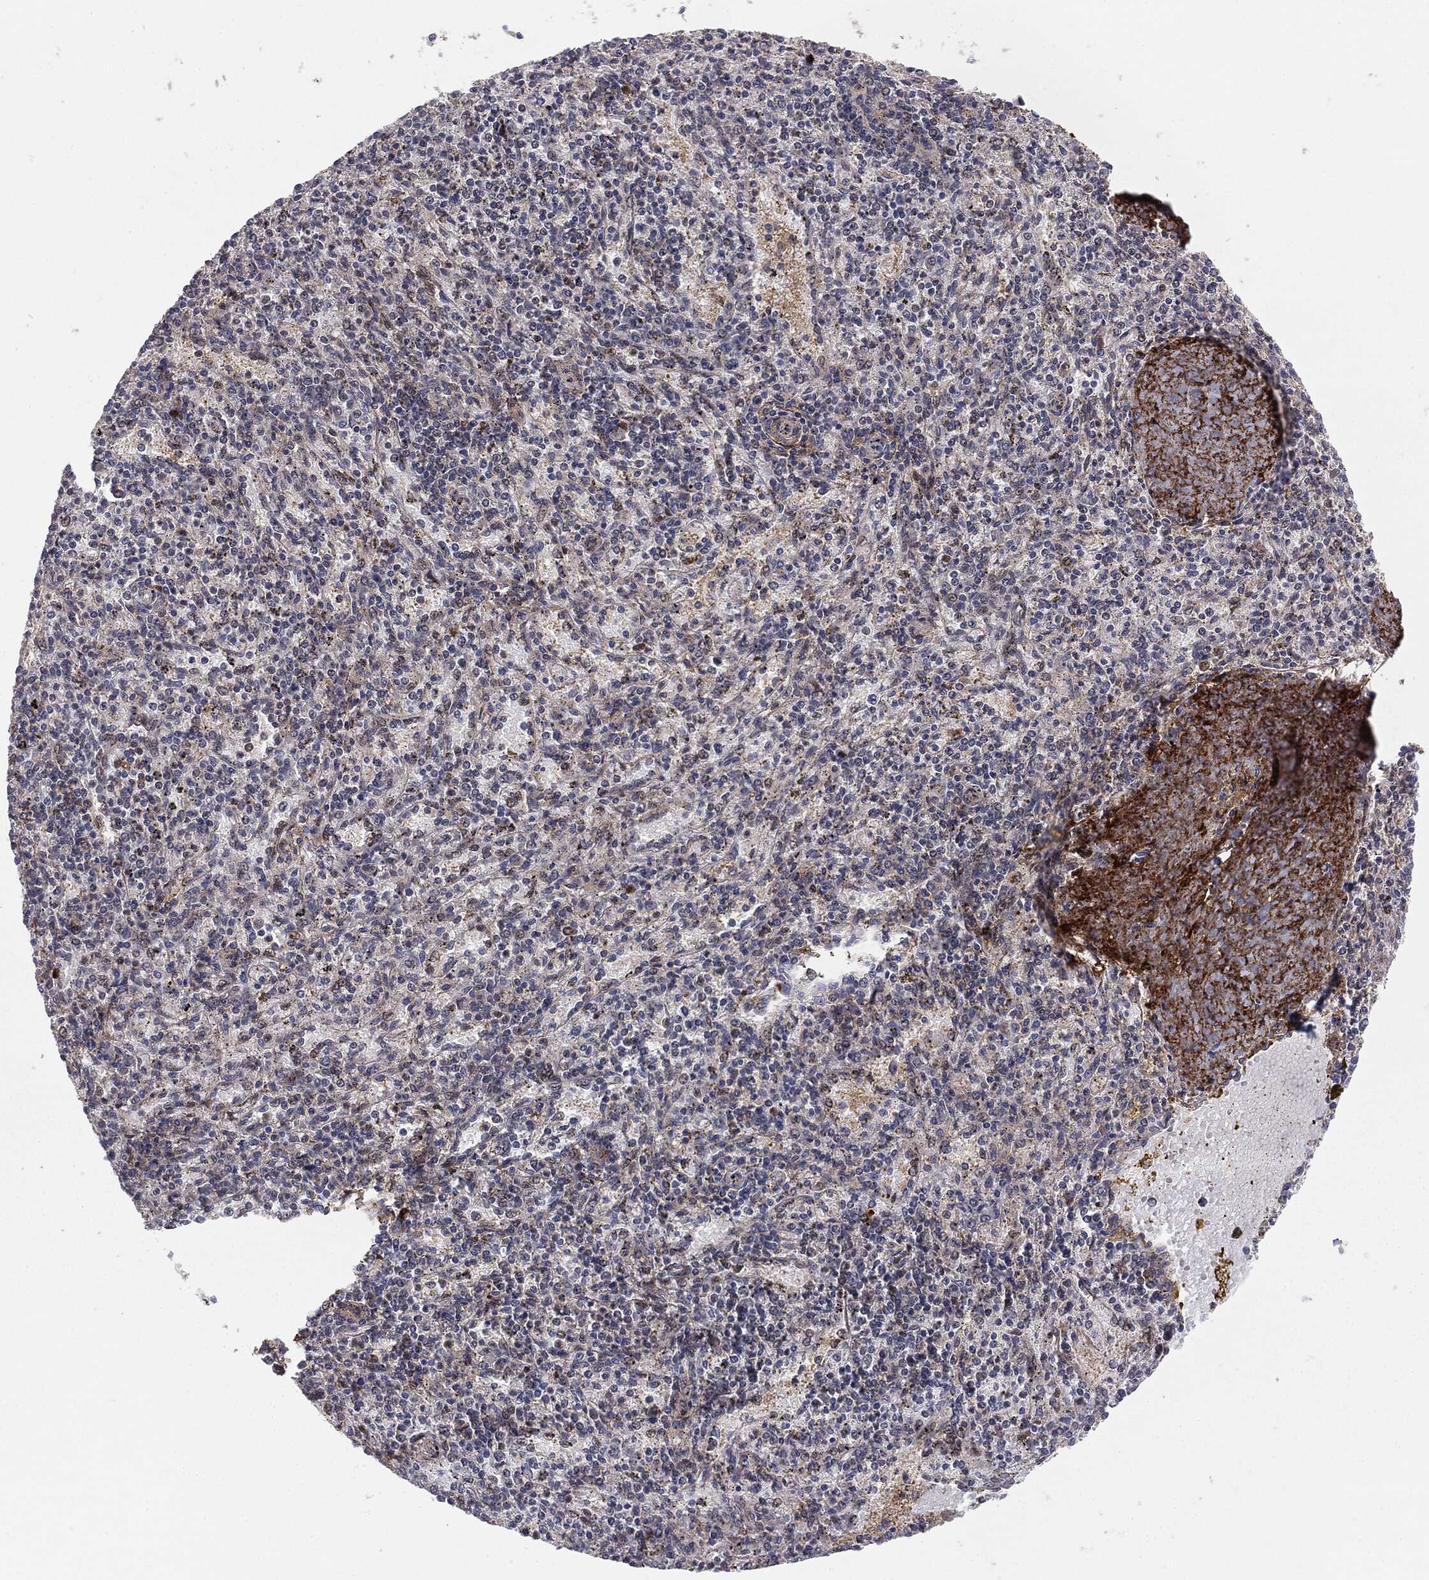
{"staining": {"intensity": "moderate", "quantity": "25%-75%", "location": "cytoplasmic/membranous"}, "tissue": "spleen", "cell_type": "Cells in red pulp", "image_type": "normal", "snomed": [{"axis": "morphology", "description": "Normal tissue, NOS"}, {"axis": "topography", "description": "Spleen"}], "caption": "Protein expression by immunohistochemistry (IHC) demonstrates moderate cytoplasmic/membranous staining in about 25%-75% of cells in red pulp in unremarkable spleen.", "gene": "PTEN", "patient": {"sex": "female", "age": 37}}